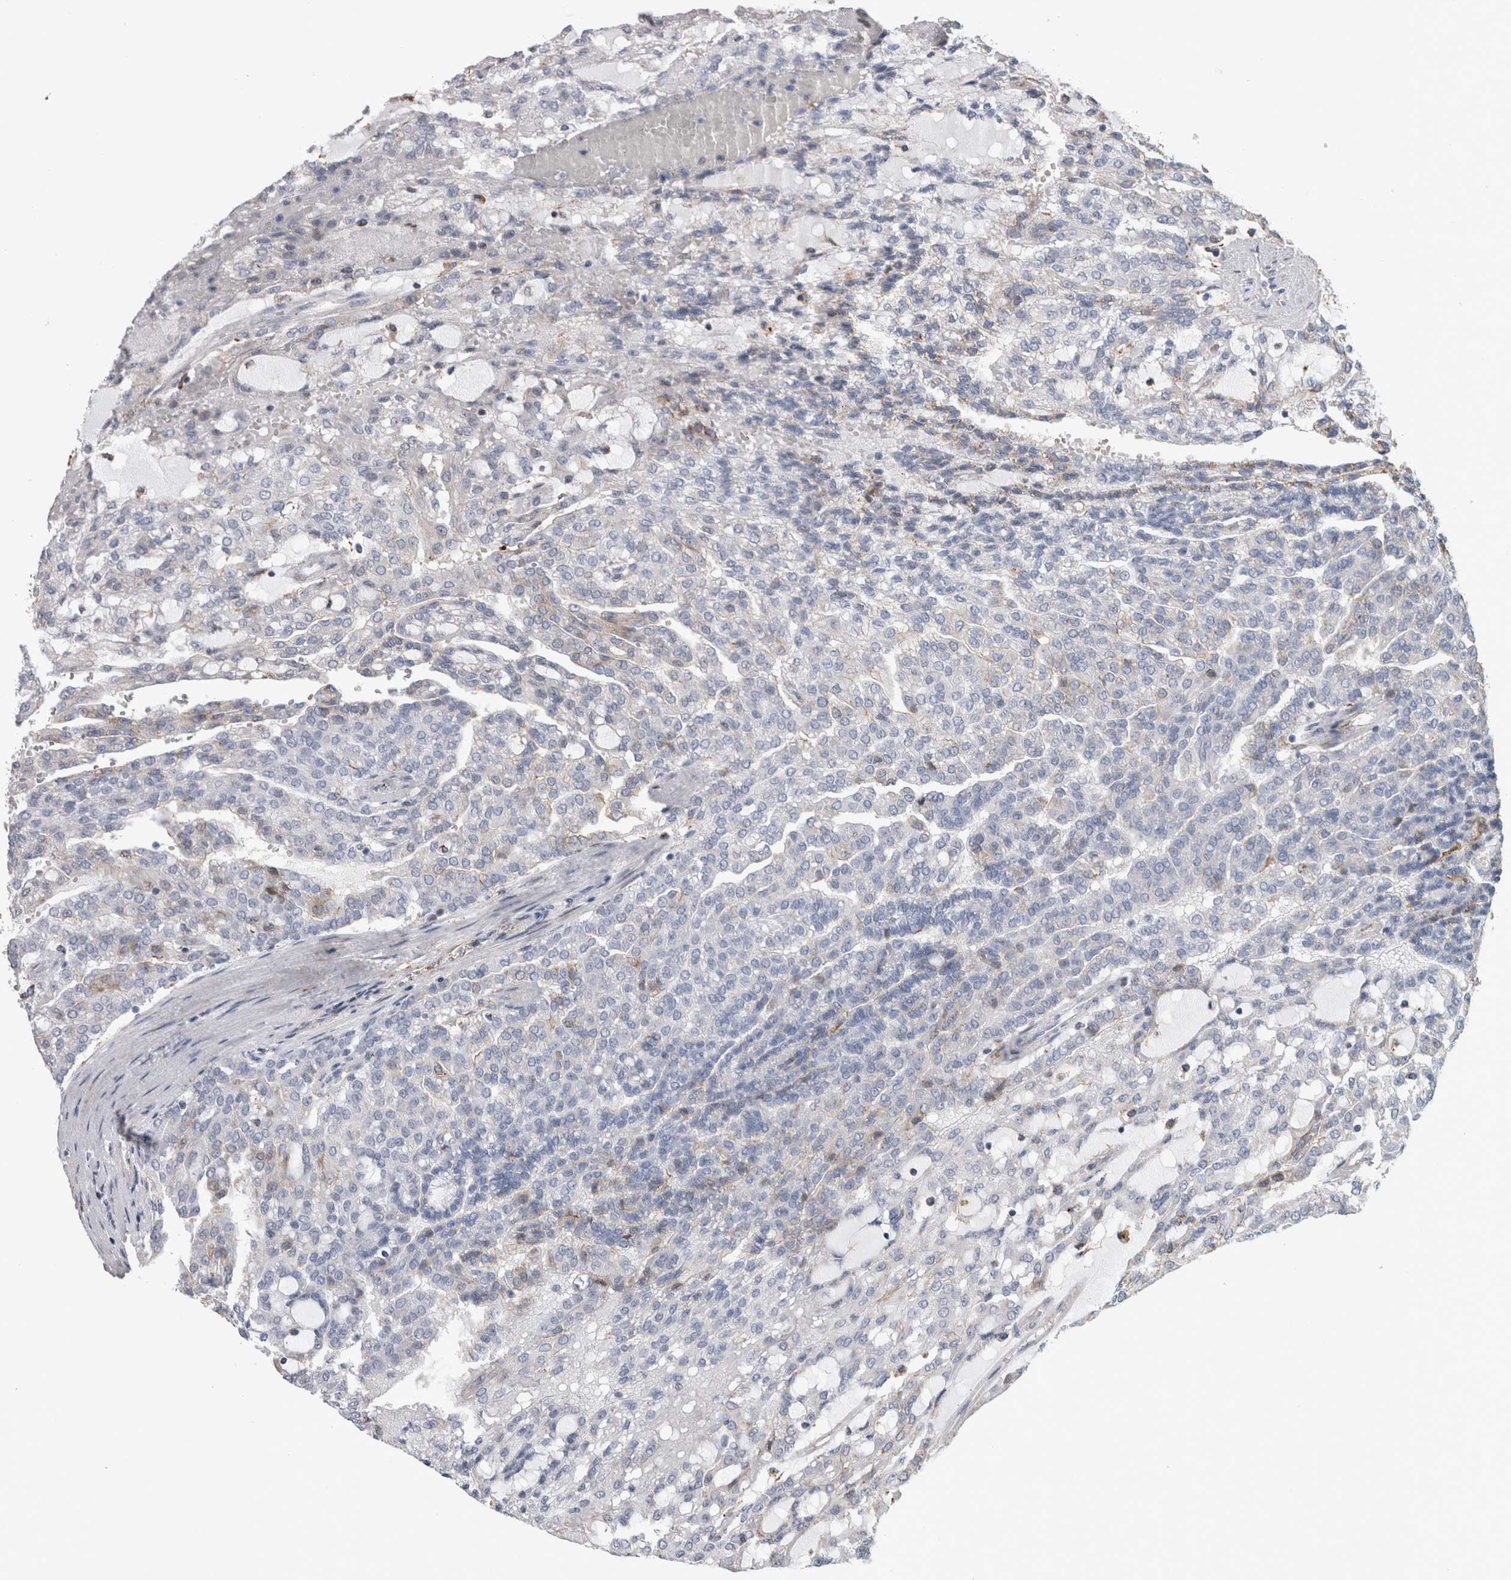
{"staining": {"intensity": "negative", "quantity": "none", "location": "none"}, "tissue": "renal cancer", "cell_type": "Tumor cells", "image_type": "cancer", "snomed": [{"axis": "morphology", "description": "Adenocarcinoma, NOS"}, {"axis": "topography", "description": "Kidney"}], "caption": "Renal cancer (adenocarcinoma) was stained to show a protein in brown. There is no significant expression in tumor cells.", "gene": "DNAJC24", "patient": {"sex": "male", "age": 63}}